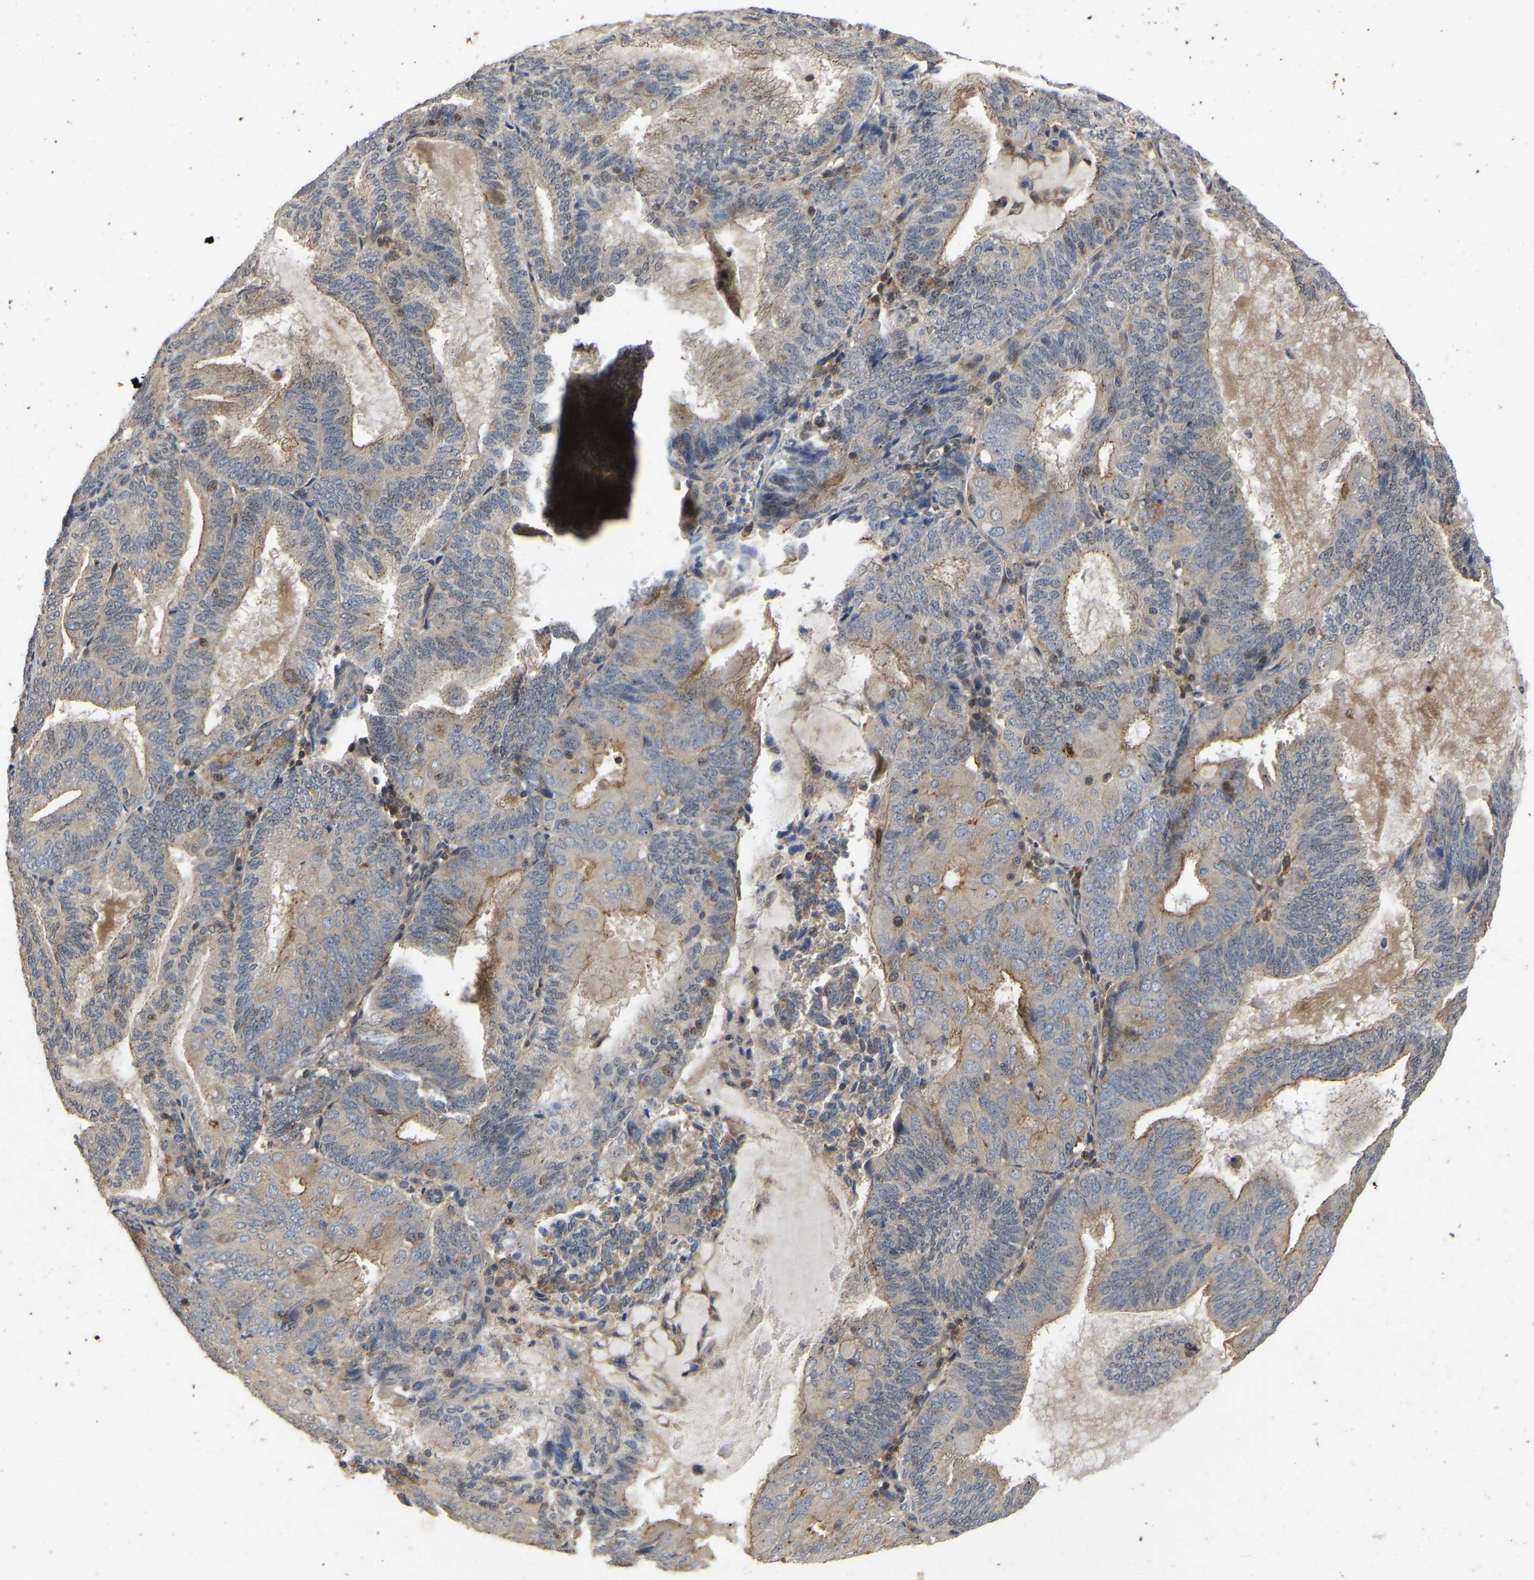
{"staining": {"intensity": "weak", "quantity": "25%-75%", "location": "cytoplasmic/membranous"}, "tissue": "endometrial cancer", "cell_type": "Tumor cells", "image_type": "cancer", "snomed": [{"axis": "morphology", "description": "Adenocarcinoma, NOS"}, {"axis": "topography", "description": "Endometrium"}], "caption": "Endometrial adenocarcinoma stained with DAB (3,3'-diaminobenzidine) immunohistochemistry (IHC) displays low levels of weak cytoplasmic/membranous expression in approximately 25%-75% of tumor cells.", "gene": "PRDM14", "patient": {"sex": "female", "age": 81}}